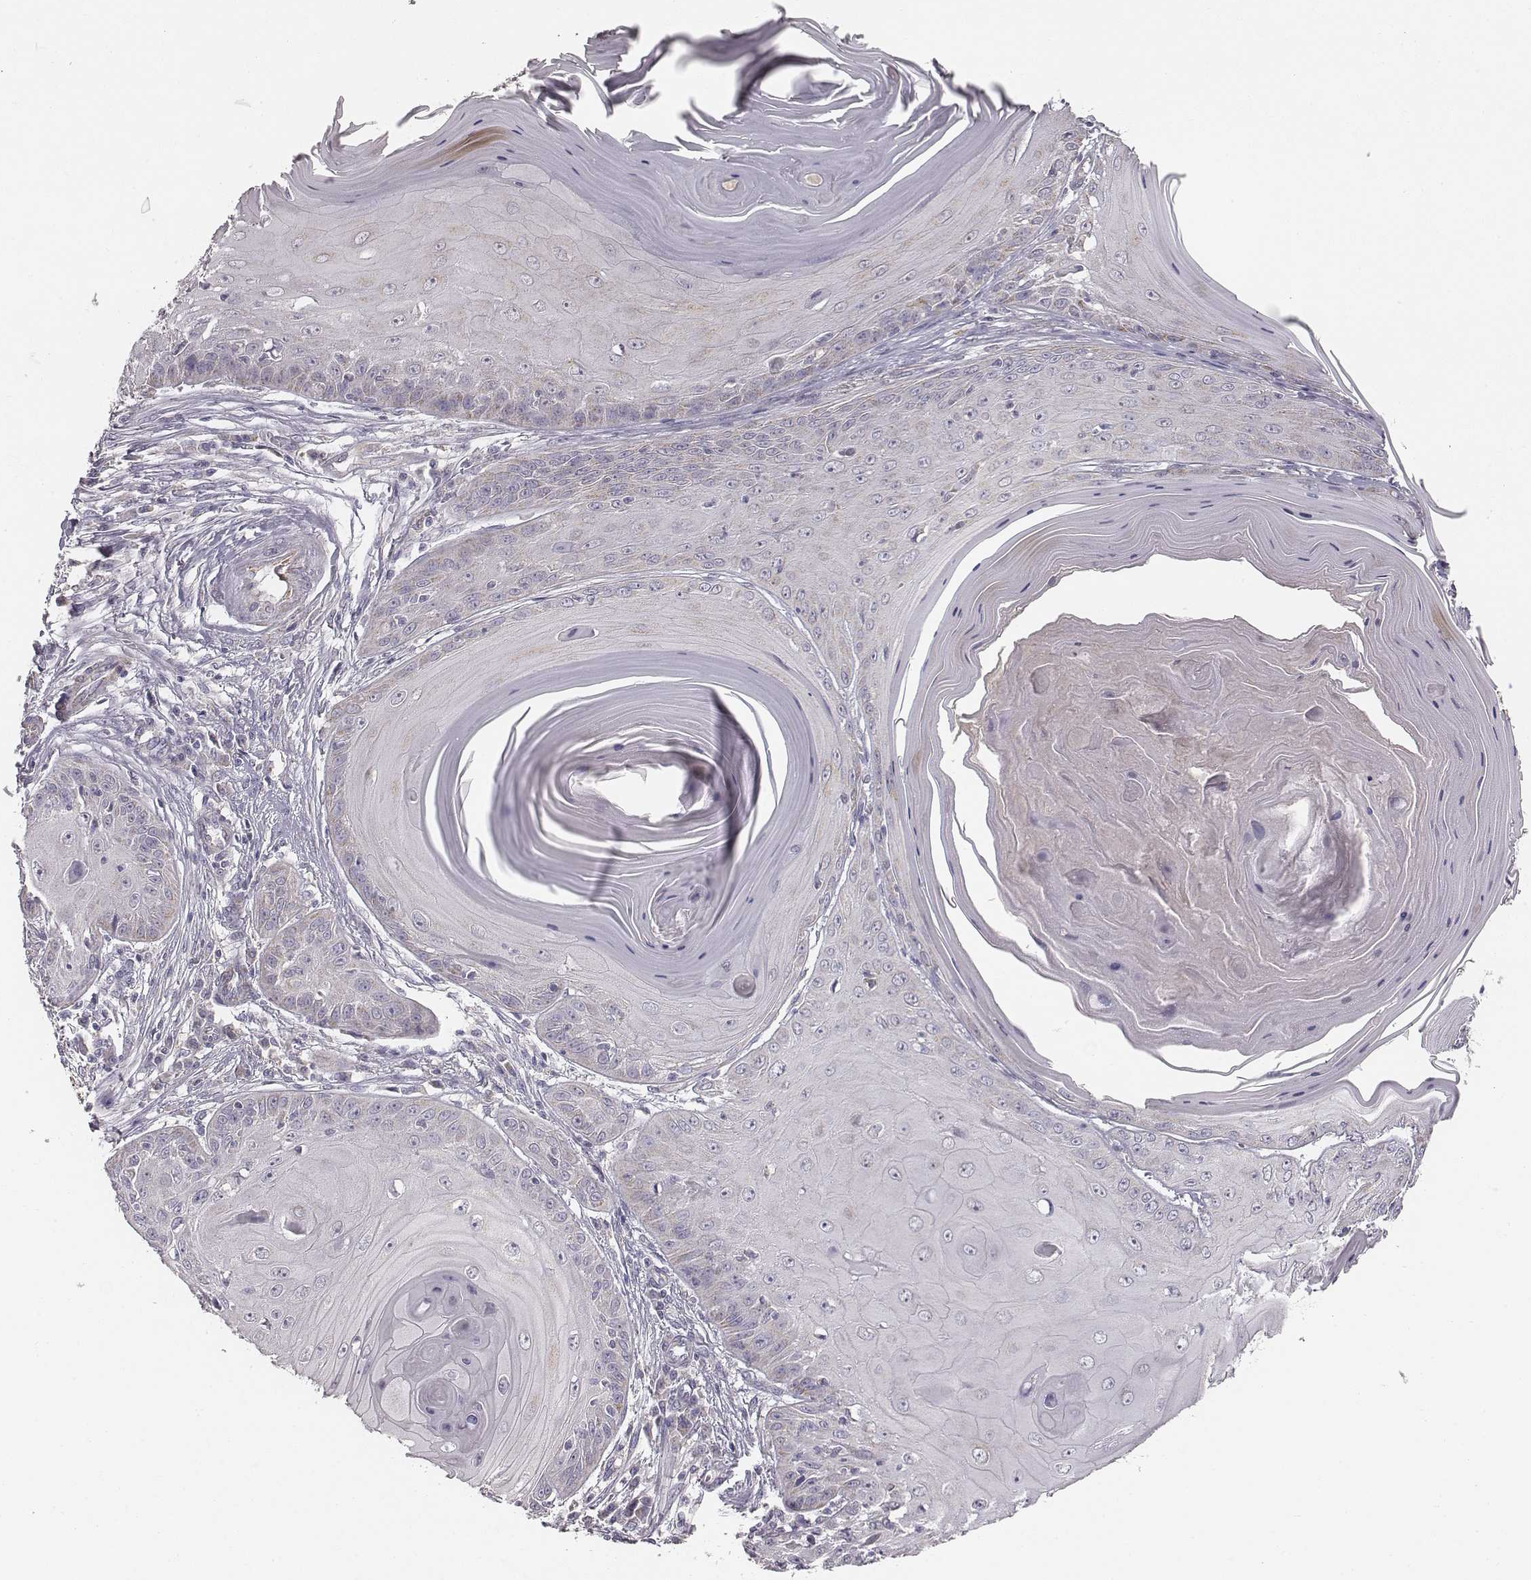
{"staining": {"intensity": "negative", "quantity": "none", "location": "none"}, "tissue": "skin cancer", "cell_type": "Tumor cells", "image_type": "cancer", "snomed": [{"axis": "morphology", "description": "Squamous cell carcinoma, NOS"}, {"axis": "topography", "description": "Skin"}, {"axis": "topography", "description": "Vulva"}], "caption": "Immunohistochemistry image of squamous cell carcinoma (skin) stained for a protein (brown), which demonstrates no expression in tumor cells.", "gene": "ABCD3", "patient": {"sex": "female", "age": 85}}